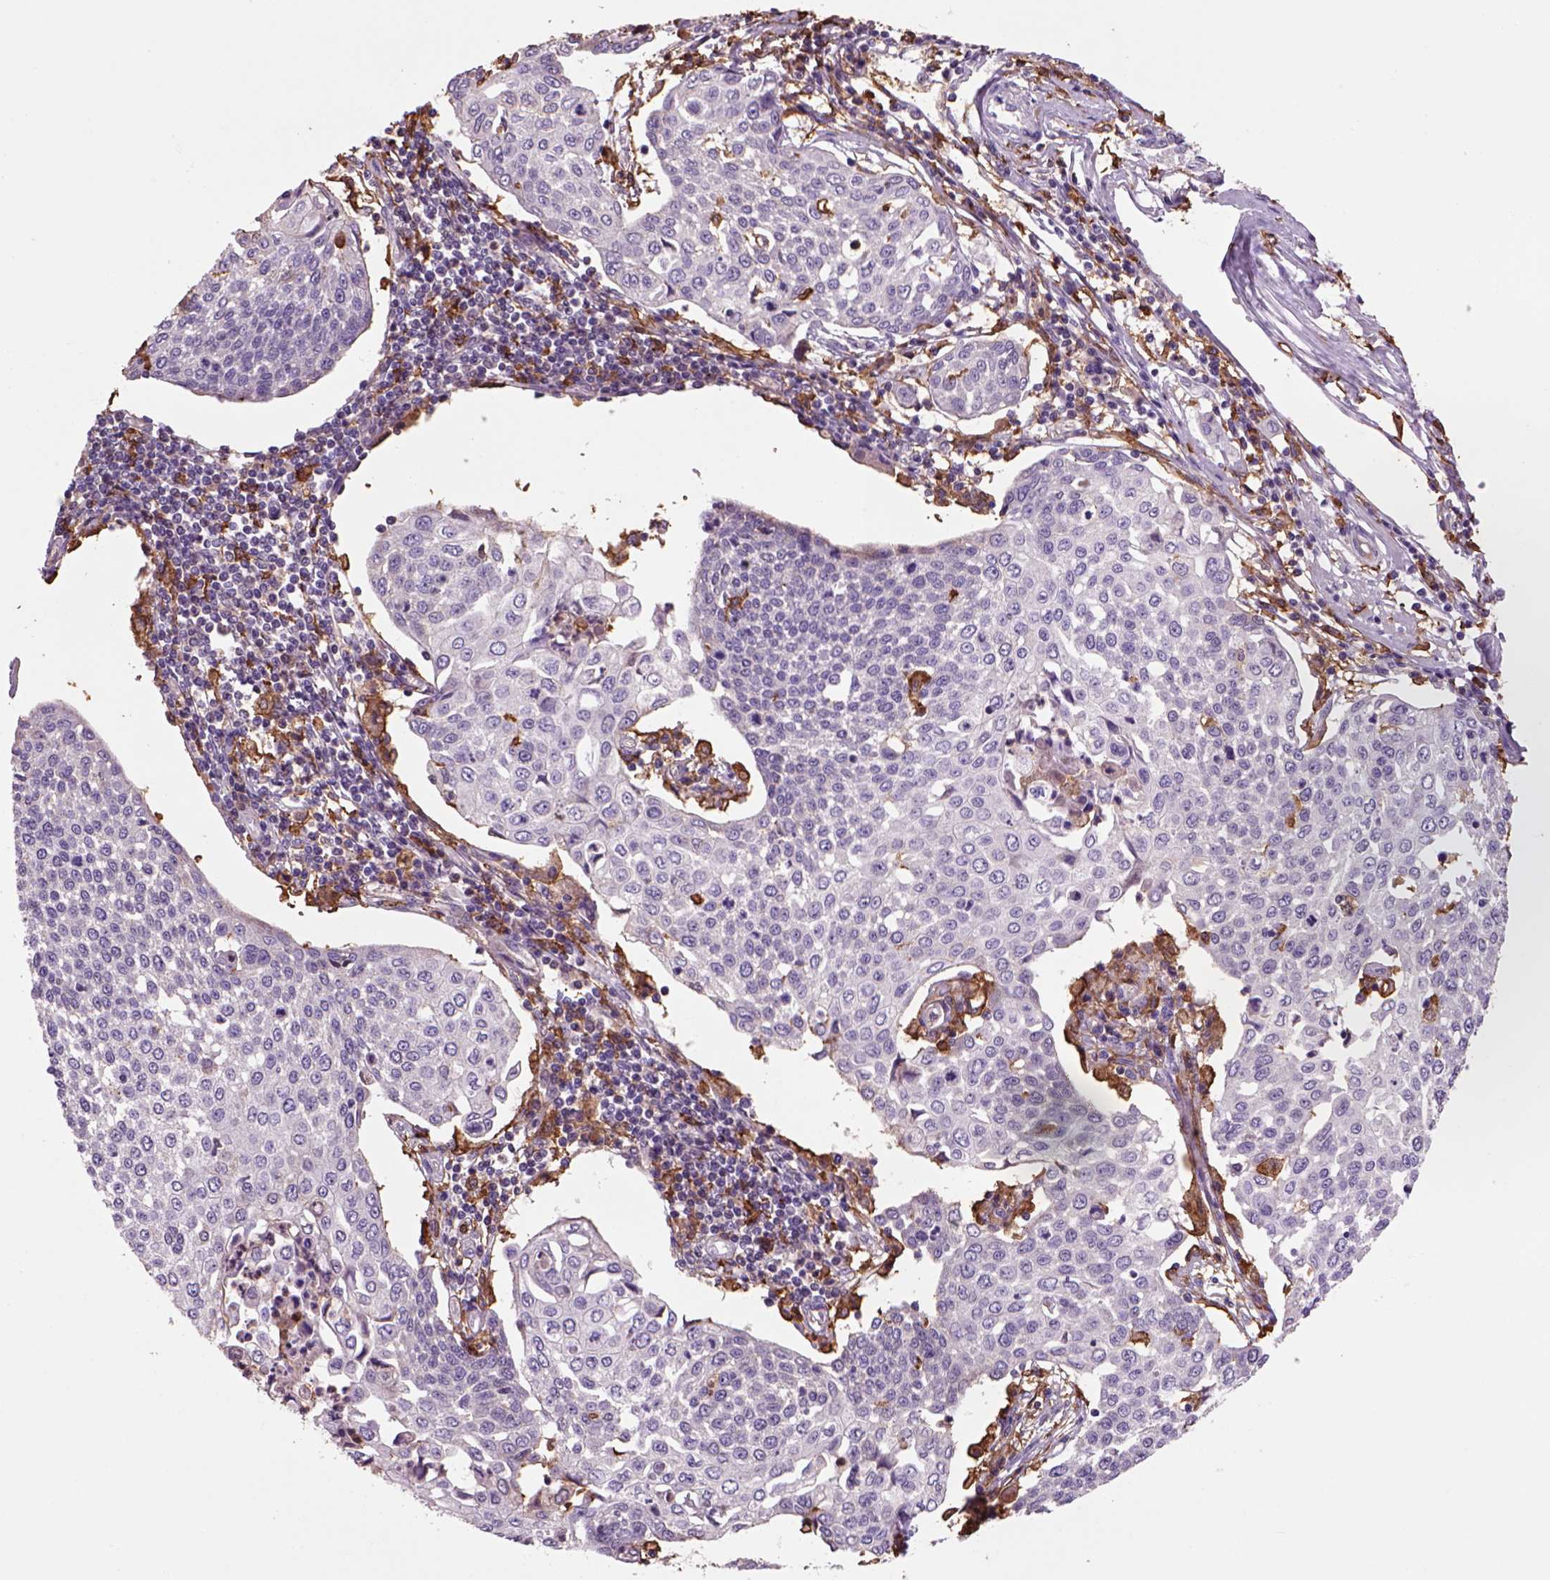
{"staining": {"intensity": "negative", "quantity": "none", "location": "none"}, "tissue": "cervical cancer", "cell_type": "Tumor cells", "image_type": "cancer", "snomed": [{"axis": "morphology", "description": "Squamous cell carcinoma, NOS"}, {"axis": "topography", "description": "Cervix"}], "caption": "IHC image of neoplastic tissue: human squamous cell carcinoma (cervical) stained with DAB demonstrates no significant protein positivity in tumor cells.", "gene": "CD14", "patient": {"sex": "female", "age": 34}}